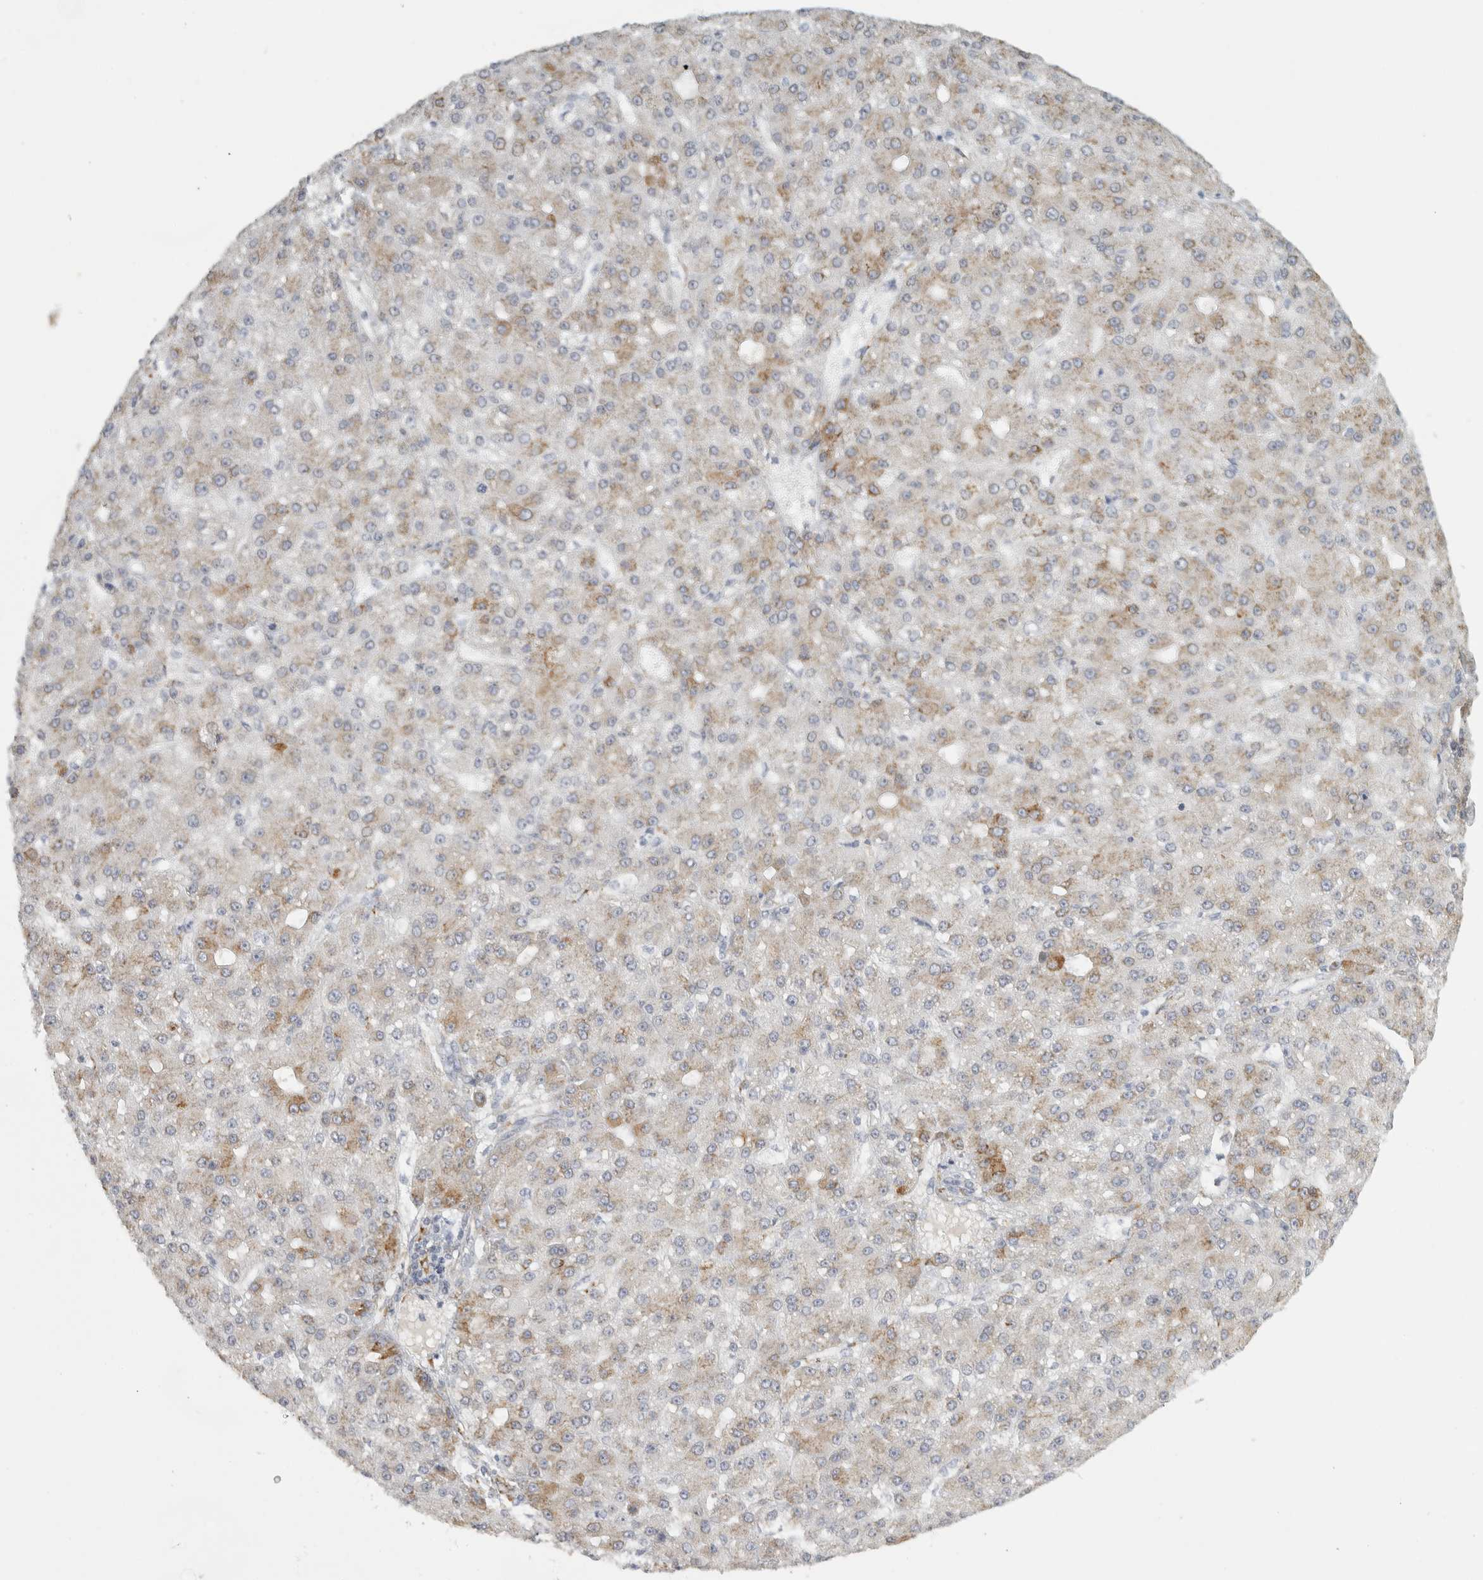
{"staining": {"intensity": "weak", "quantity": "25%-75%", "location": "cytoplasmic/membranous"}, "tissue": "liver cancer", "cell_type": "Tumor cells", "image_type": "cancer", "snomed": [{"axis": "morphology", "description": "Carcinoma, Hepatocellular, NOS"}, {"axis": "topography", "description": "Liver"}], "caption": "Human liver cancer (hepatocellular carcinoma) stained with a protein marker reveals weak staining in tumor cells.", "gene": "OSTN", "patient": {"sex": "male", "age": 67}}